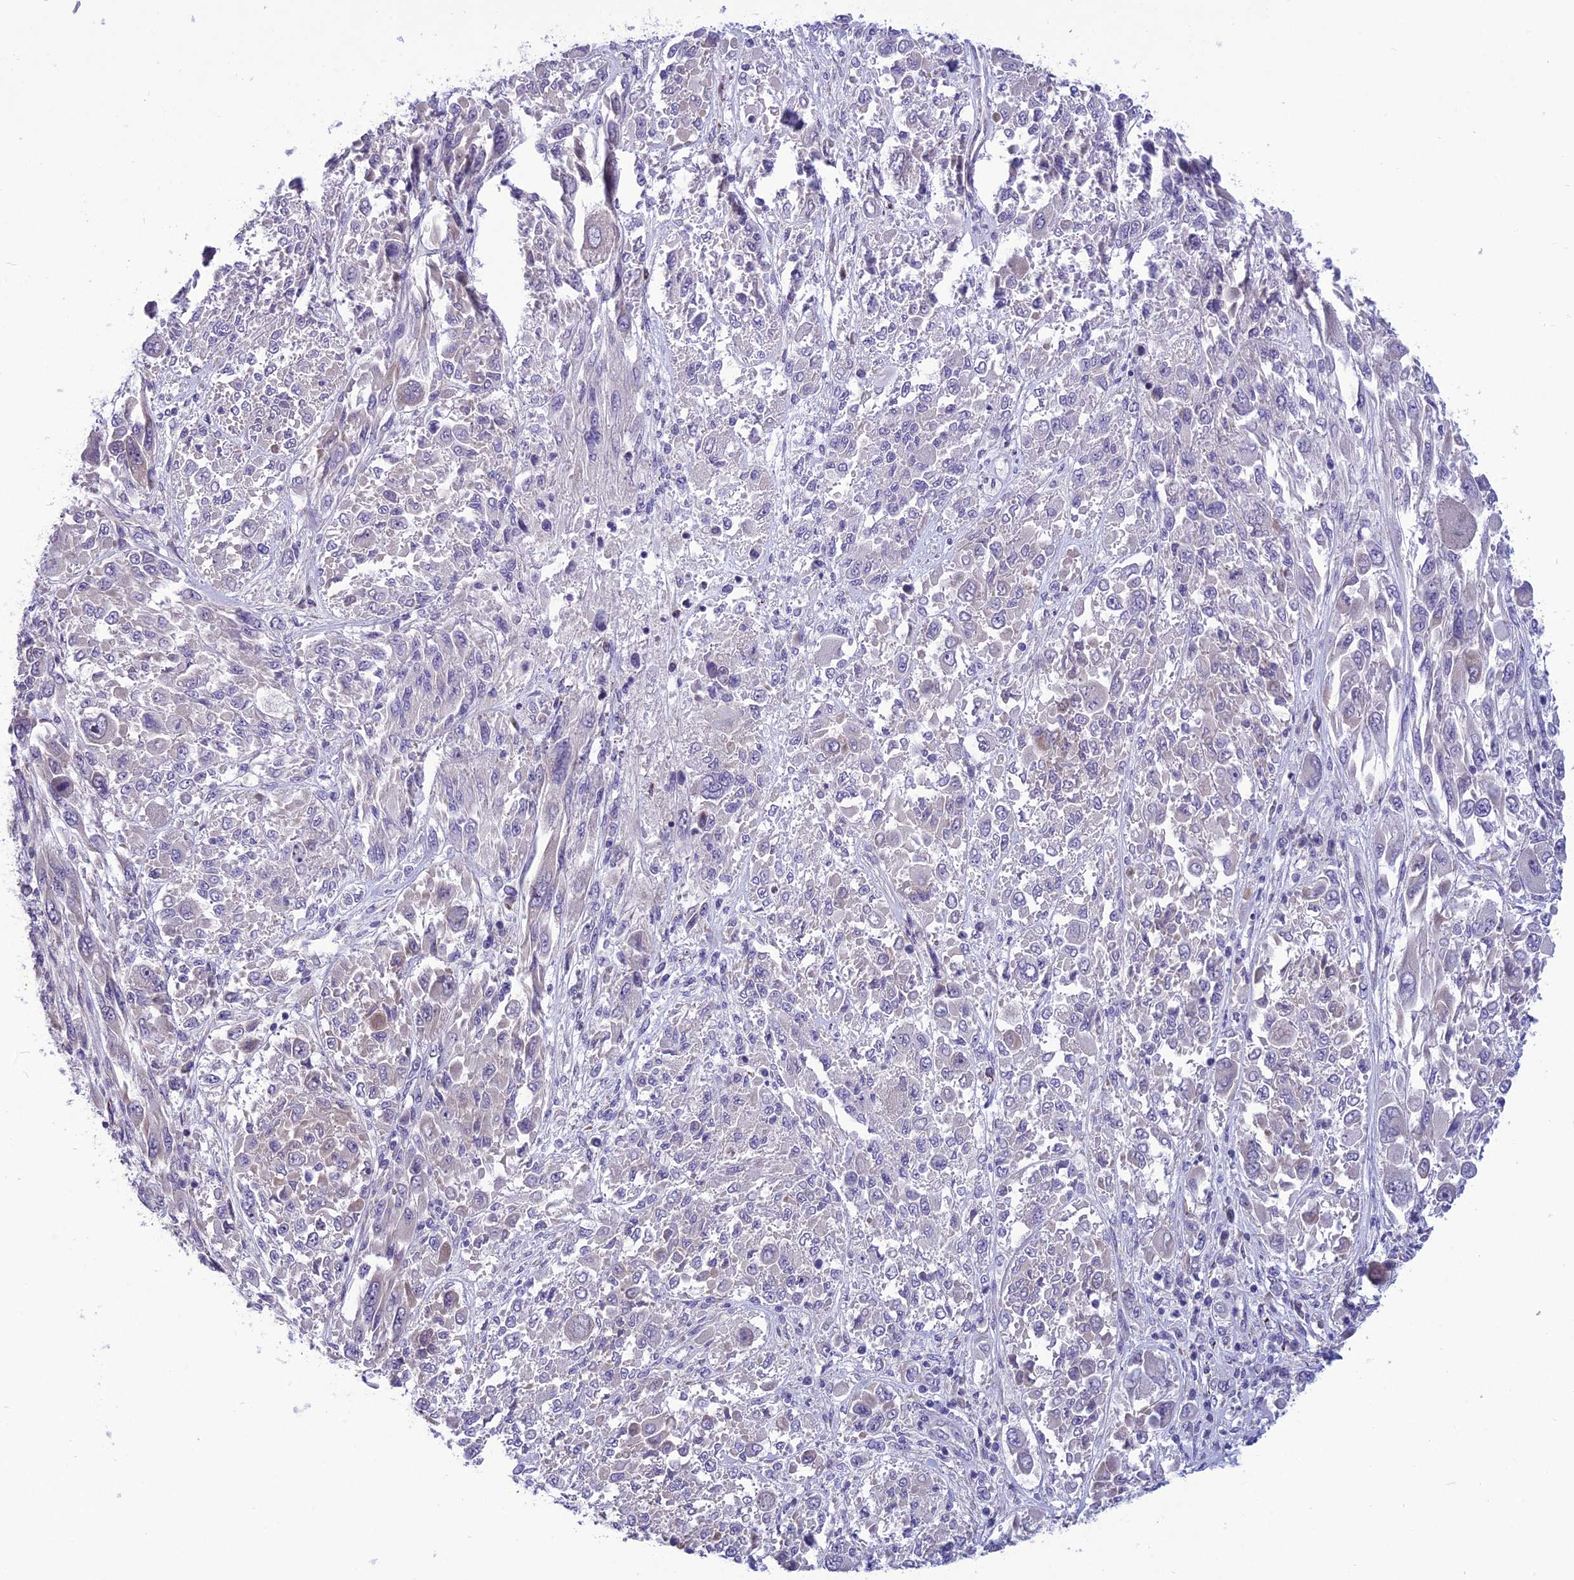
{"staining": {"intensity": "negative", "quantity": "none", "location": "none"}, "tissue": "melanoma", "cell_type": "Tumor cells", "image_type": "cancer", "snomed": [{"axis": "morphology", "description": "Malignant melanoma, NOS"}, {"axis": "topography", "description": "Skin"}], "caption": "This is a photomicrograph of immunohistochemistry staining of malignant melanoma, which shows no positivity in tumor cells.", "gene": "PSMF1", "patient": {"sex": "female", "age": 91}}